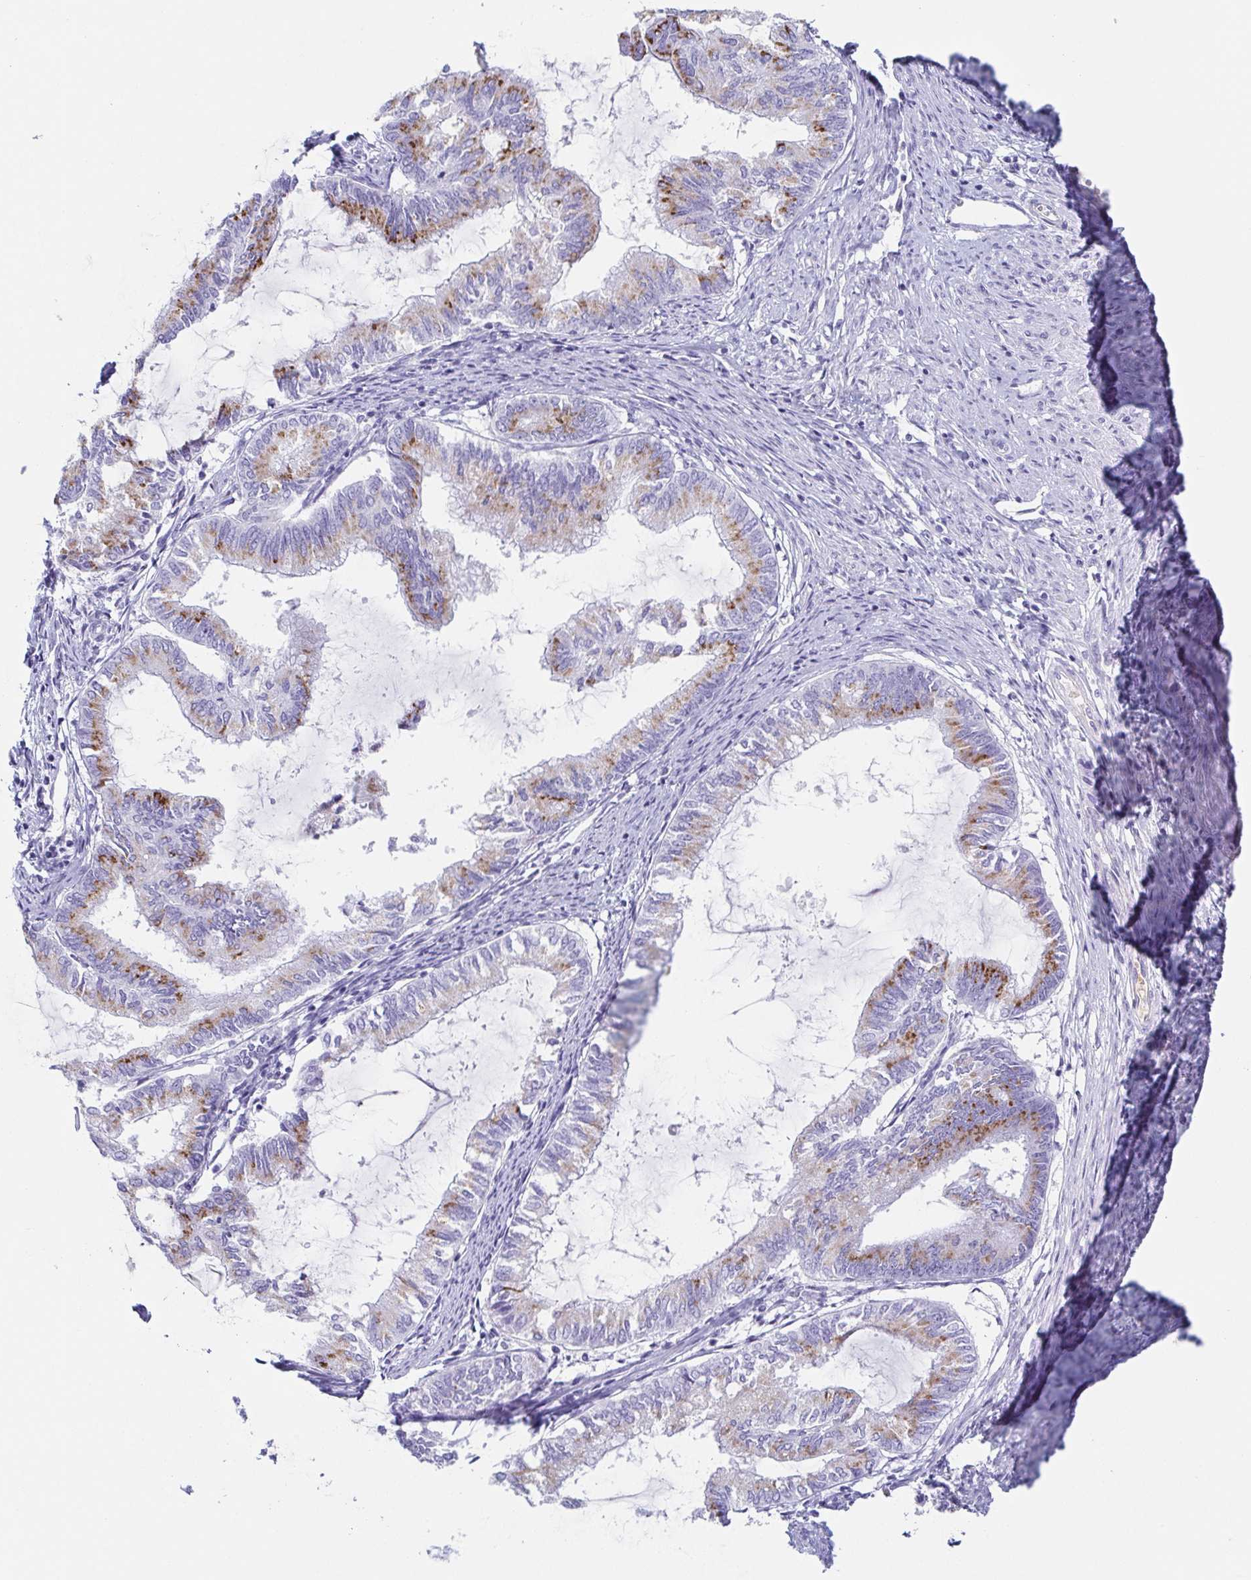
{"staining": {"intensity": "moderate", "quantity": "25%-75%", "location": "cytoplasmic/membranous"}, "tissue": "endometrial cancer", "cell_type": "Tumor cells", "image_type": "cancer", "snomed": [{"axis": "morphology", "description": "Adenocarcinoma, NOS"}, {"axis": "topography", "description": "Endometrium"}], "caption": "Immunohistochemical staining of endometrial adenocarcinoma reveals medium levels of moderate cytoplasmic/membranous expression in about 25%-75% of tumor cells.", "gene": "LDLRAD1", "patient": {"sex": "female", "age": 86}}